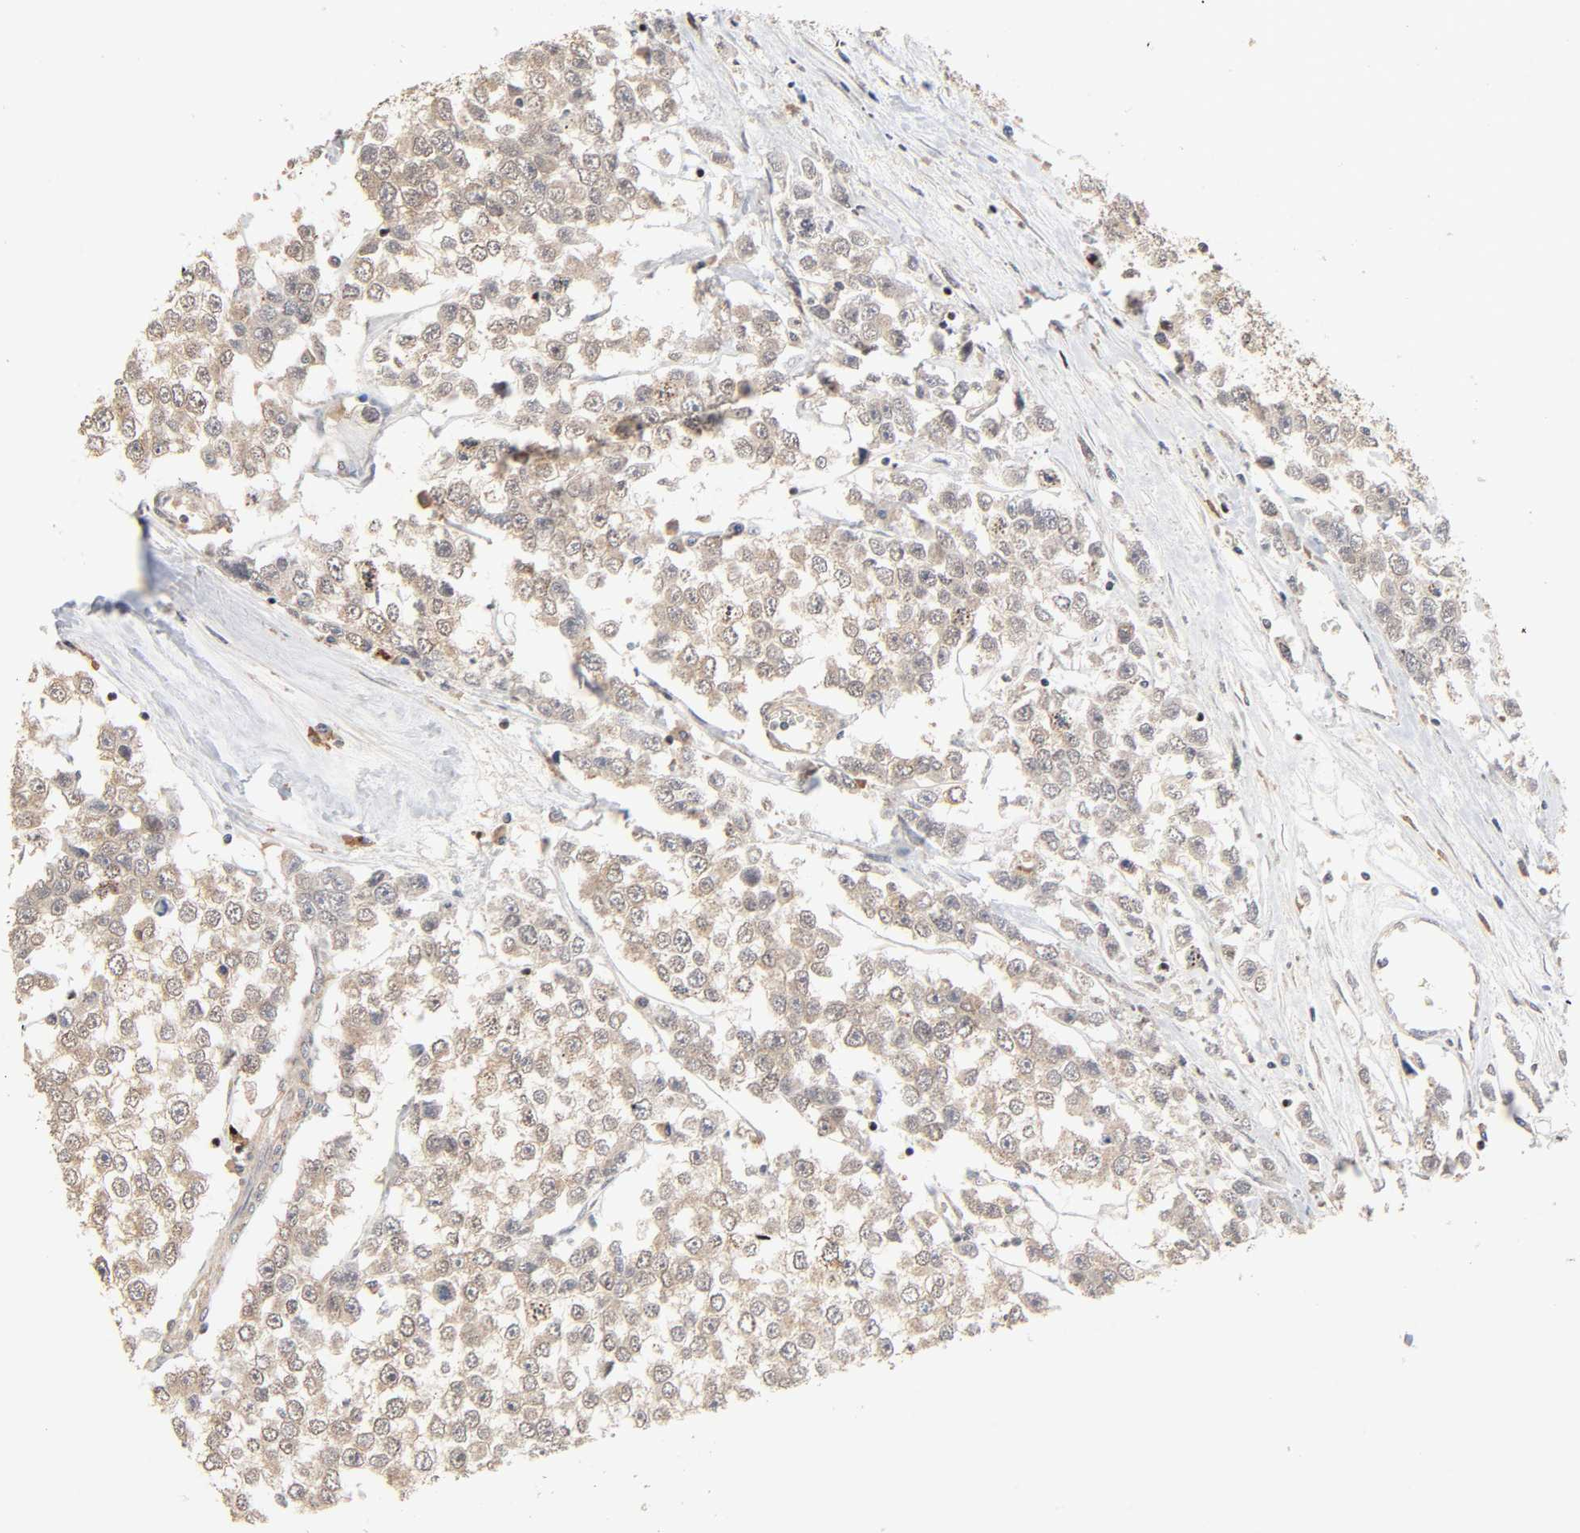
{"staining": {"intensity": "moderate", "quantity": ">75%", "location": "cytoplasmic/membranous"}, "tissue": "testis cancer", "cell_type": "Tumor cells", "image_type": "cancer", "snomed": [{"axis": "morphology", "description": "Seminoma, NOS"}, {"axis": "morphology", "description": "Carcinoma, Embryonal, NOS"}, {"axis": "topography", "description": "Testis"}], "caption": "The photomicrograph shows a brown stain indicating the presence of a protein in the cytoplasmic/membranous of tumor cells in testis embryonal carcinoma.", "gene": "NEMF", "patient": {"sex": "male", "age": 52}}